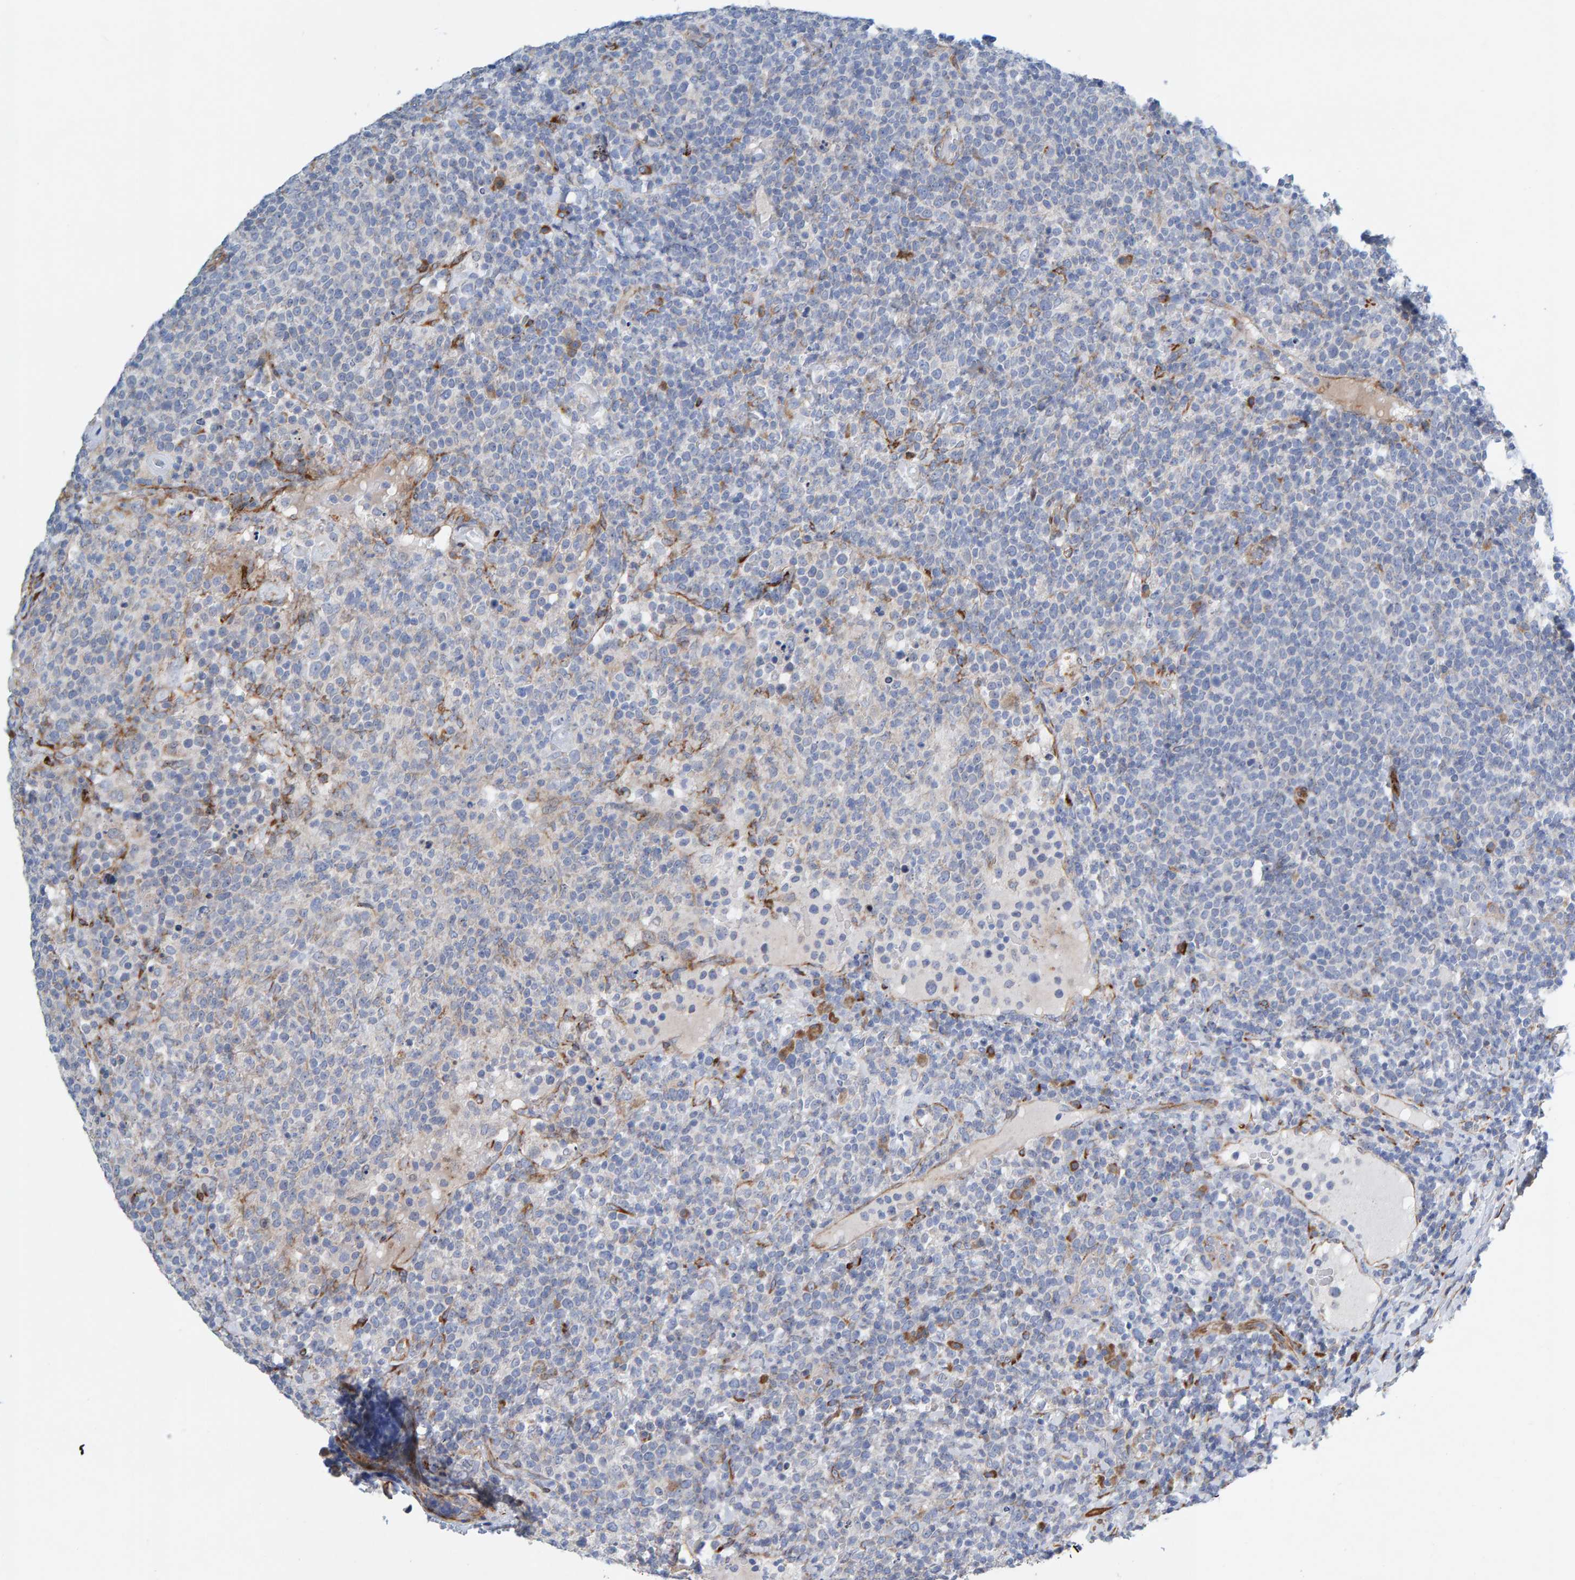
{"staining": {"intensity": "negative", "quantity": "none", "location": "none"}, "tissue": "lymphoma", "cell_type": "Tumor cells", "image_type": "cancer", "snomed": [{"axis": "morphology", "description": "Malignant lymphoma, non-Hodgkin's type, High grade"}, {"axis": "topography", "description": "Lymph node"}], "caption": "An IHC photomicrograph of malignant lymphoma, non-Hodgkin's type (high-grade) is shown. There is no staining in tumor cells of malignant lymphoma, non-Hodgkin's type (high-grade).", "gene": "MMP16", "patient": {"sex": "male", "age": 61}}